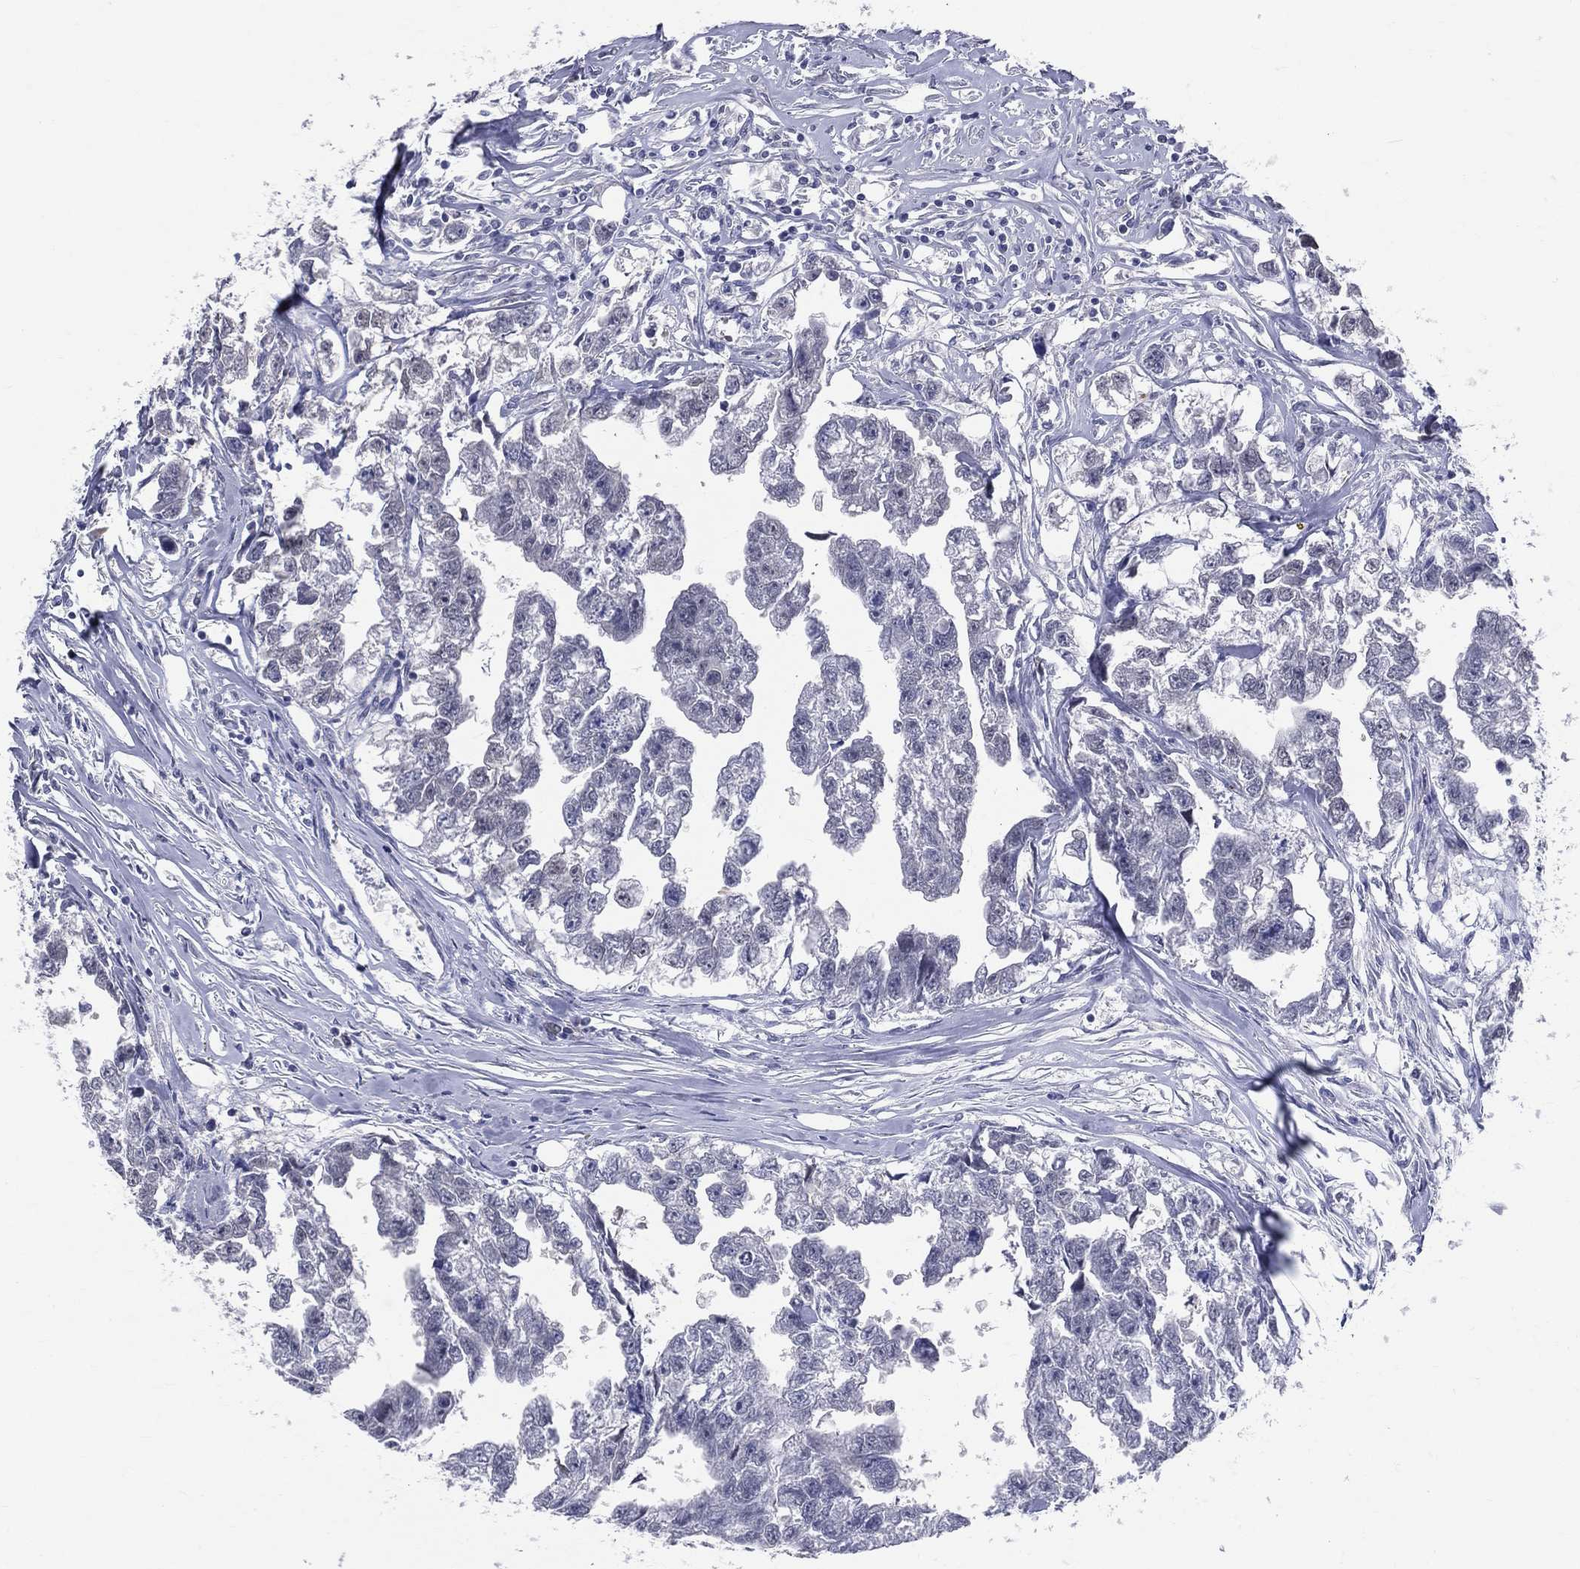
{"staining": {"intensity": "negative", "quantity": "none", "location": "none"}, "tissue": "testis cancer", "cell_type": "Tumor cells", "image_type": "cancer", "snomed": [{"axis": "morphology", "description": "Carcinoma, Embryonal, NOS"}, {"axis": "morphology", "description": "Teratoma, malignant, NOS"}, {"axis": "topography", "description": "Testis"}], "caption": "The photomicrograph demonstrates no staining of tumor cells in testis cancer. (Brightfield microscopy of DAB immunohistochemistry (IHC) at high magnification).", "gene": "DLG4", "patient": {"sex": "male", "age": 44}}